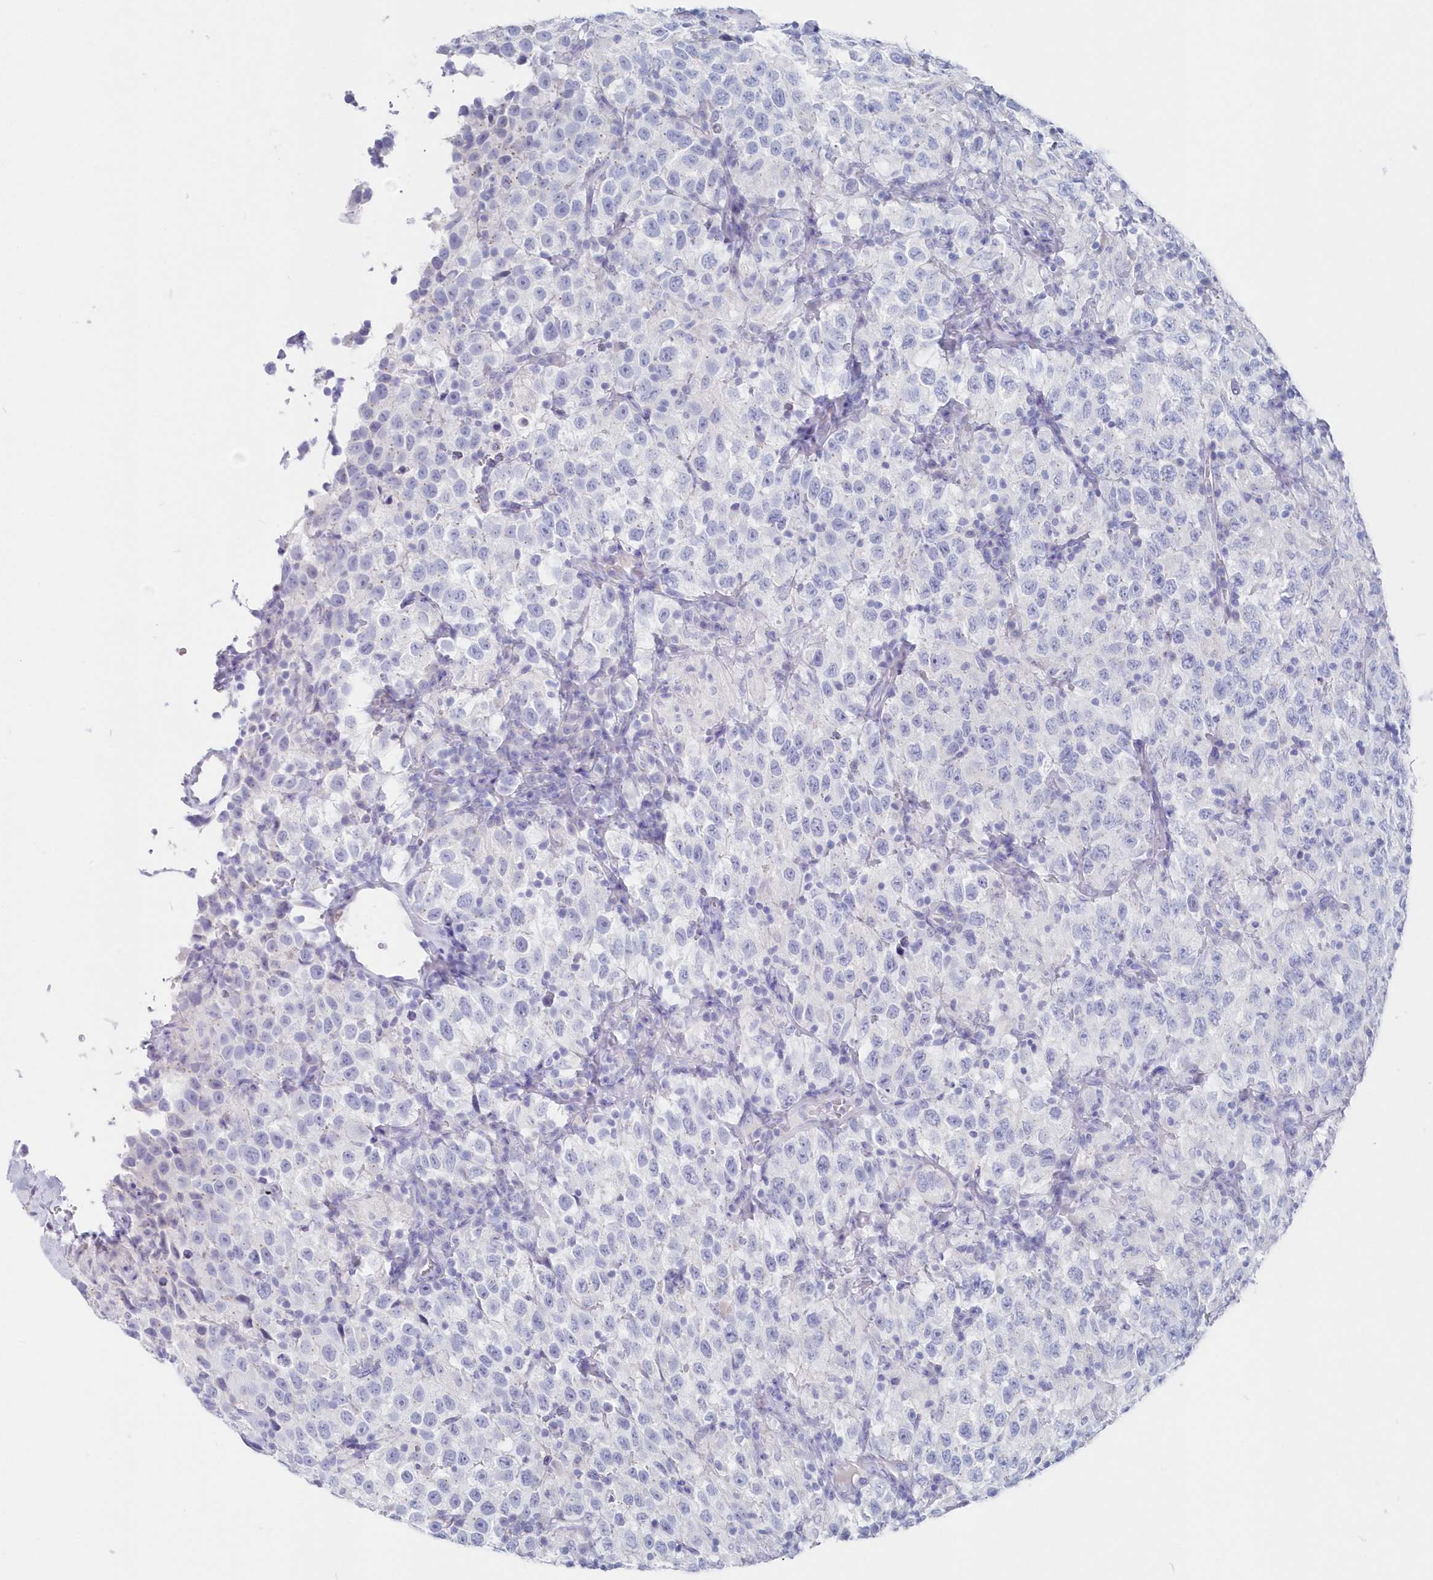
{"staining": {"intensity": "negative", "quantity": "none", "location": "none"}, "tissue": "testis cancer", "cell_type": "Tumor cells", "image_type": "cancer", "snomed": [{"axis": "morphology", "description": "Seminoma, NOS"}, {"axis": "topography", "description": "Testis"}], "caption": "Tumor cells show no significant positivity in testis seminoma.", "gene": "CSNK1G2", "patient": {"sex": "male", "age": 41}}